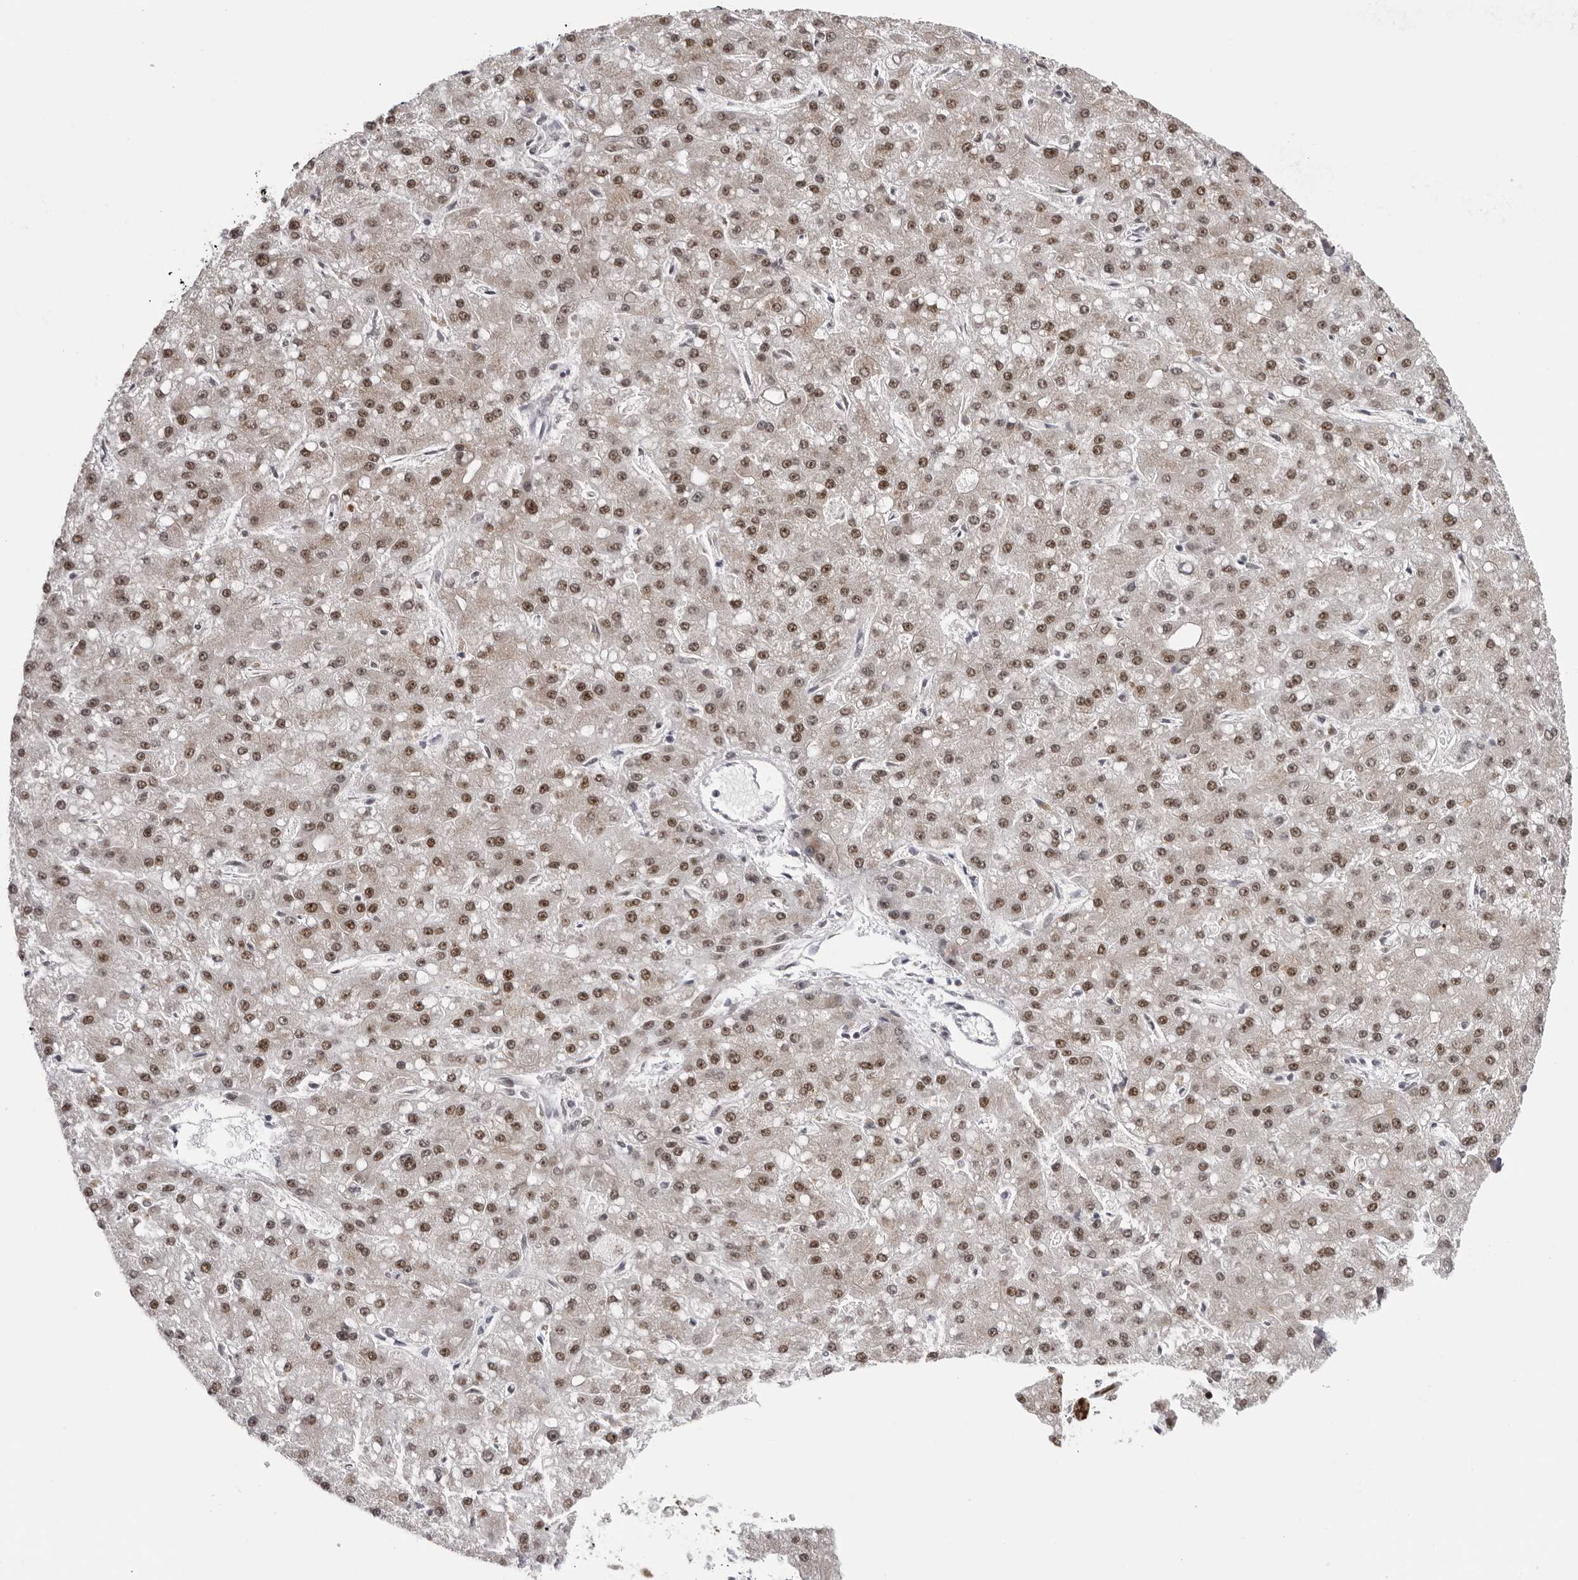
{"staining": {"intensity": "moderate", "quantity": ">75%", "location": "nuclear"}, "tissue": "liver cancer", "cell_type": "Tumor cells", "image_type": "cancer", "snomed": [{"axis": "morphology", "description": "Carcinoma, Hepatocellular, NOS"}, {"axis": "topography", "description": "Liver"}], "caption": "Brown immunohistochemical staining in human liver cancer (hepatocellular carcinoma) displays moderate nuclear expression in approximately >75% of tumor cells.", "gene": "HEXIM2", "patient": {"sex": "male", "age": 67}}